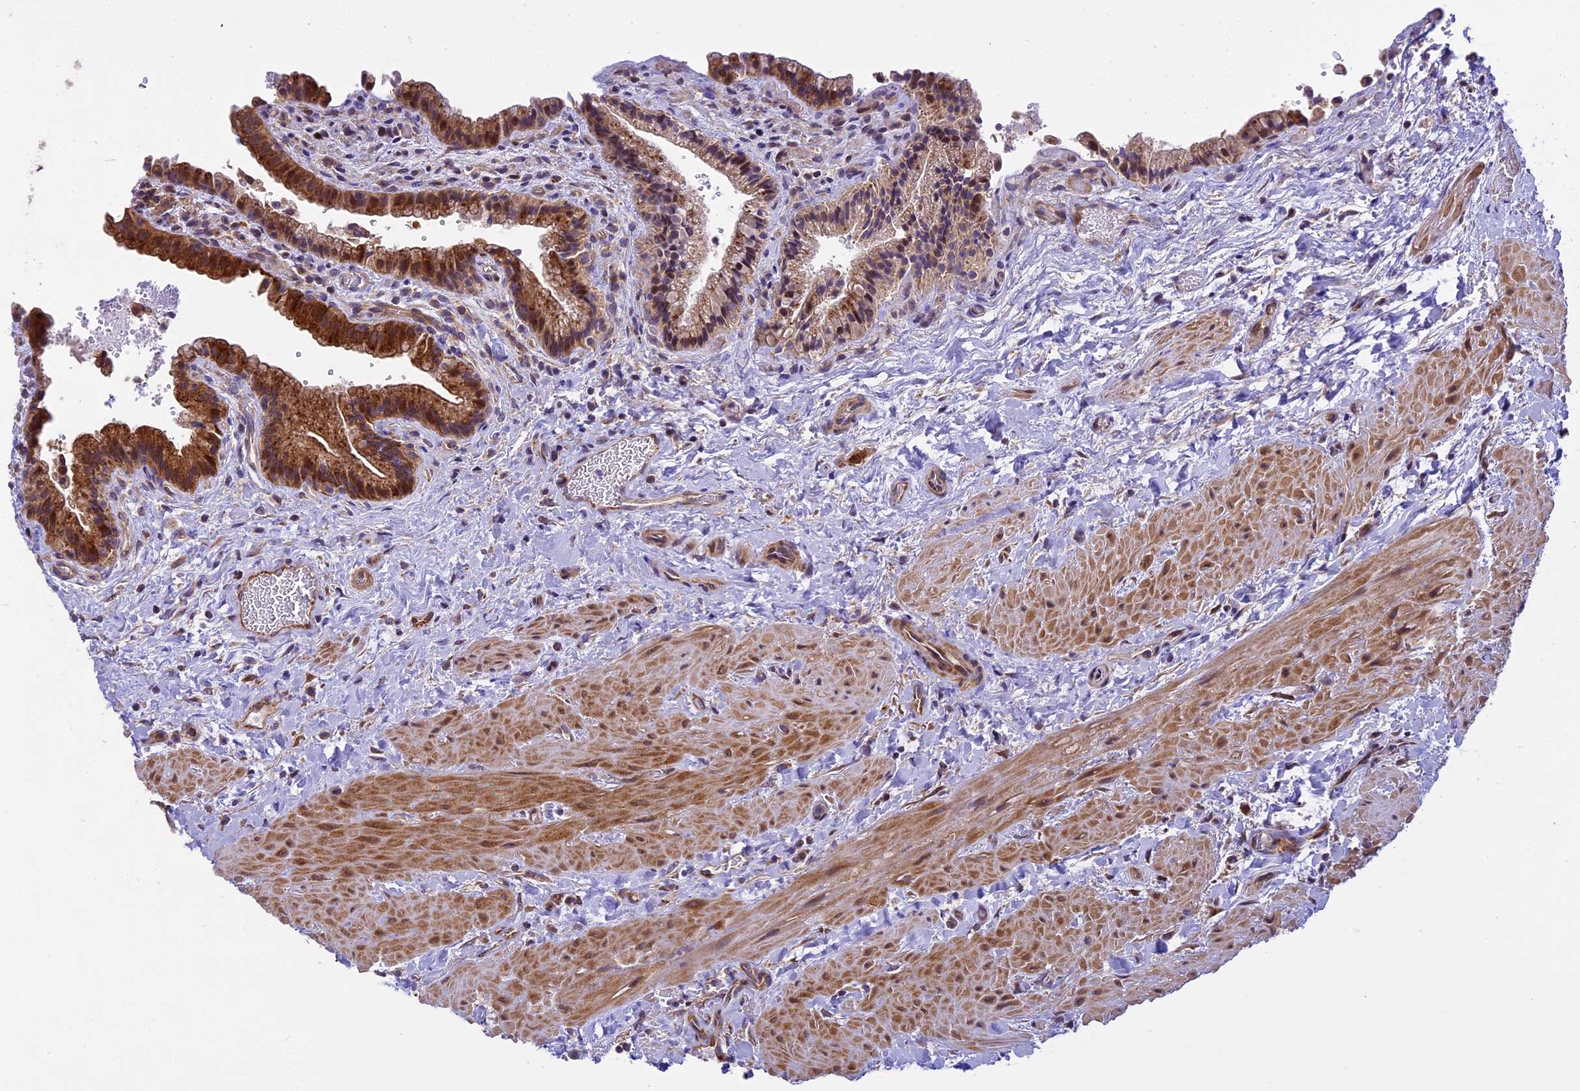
{"staining": {"intensity": "strong", "quantity": ">75%", "location": "cytoplasmic/membranous"}, "tissue": "gallbladder", "cell_type": "Glandular cells", "image_type": "normal", "snomed": [{"axis": "morphology", "description": "Normal tissue, NOS"}, {"axis": "topography", "description": "Gallbladder"}], "caption": "Gallbladder stained with DAB immunohistochemistry exhibits high levels of strong cytoplasmic/membranous staining in about >75% of glandular cells. (DAB (3,3'-diaminobenzidine) = brown stain, brightfield microscopy at high magnification).", "gene": "SPIRE1", "patient": {"sex": "male", "age": 24}}